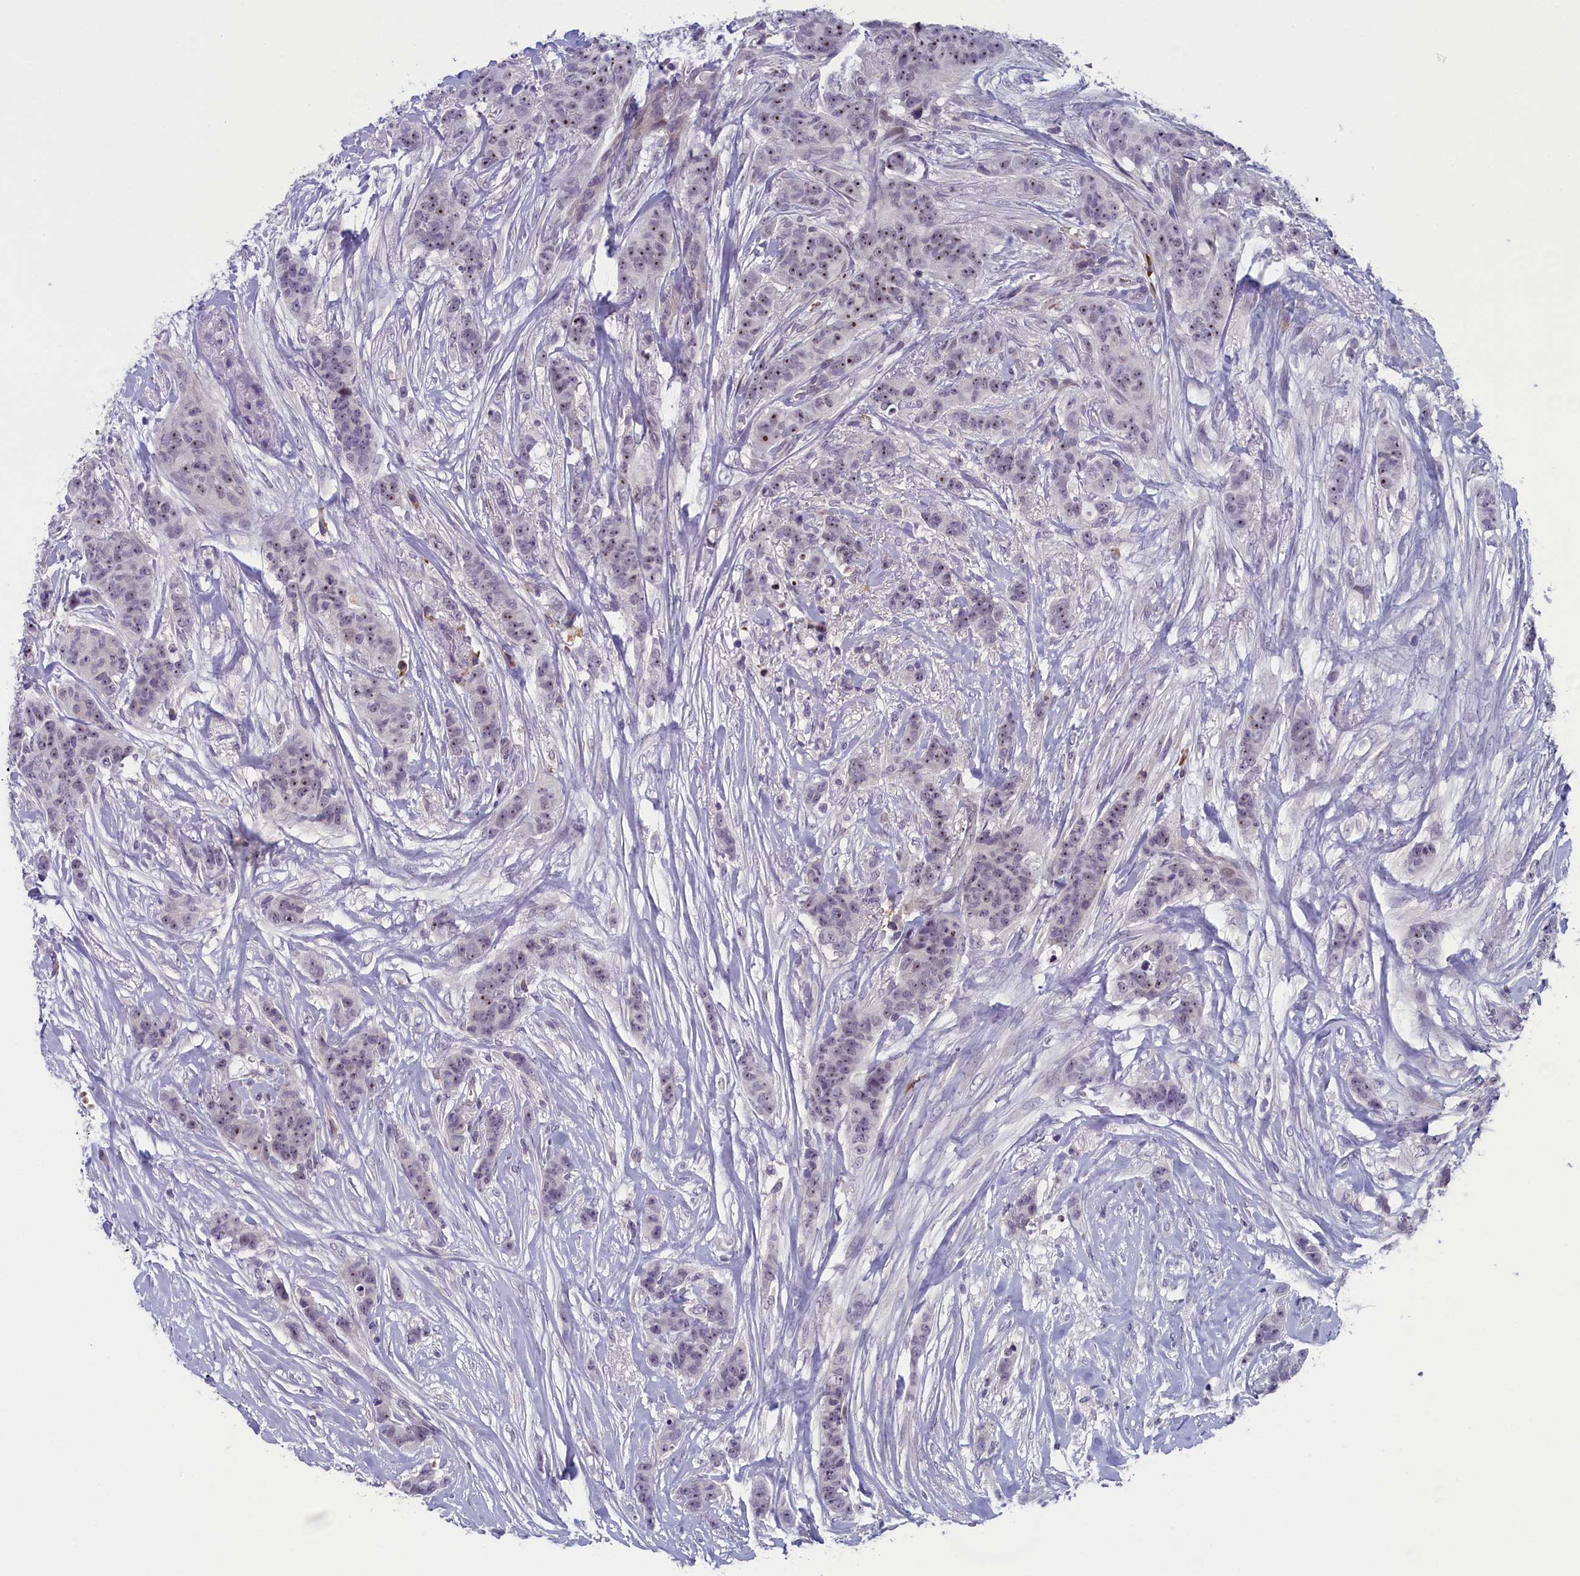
{"staining": {"intensity": "moderate", "quantity": "<25%", "location": "nuclear"}, "tissue": "breast cancer", "cell_type": "Tumor cells", "image_type": "cancer", "snomed": [{"axis": "morphology", "description": "Duct carcinoma"}, {"axis": "topography", "description": "Breast"}], "caption": "The photomicrograph exhibits a brown stain indicating the presence of a protein in the nuclear of tumor cells in breast cancer. (DAB (3,3'-diaminobenzidine) IHC with brightfield microscopy, high magnification).", "gene": "CNEP1R1", "patient": {"sex": "female", "age": 40}}